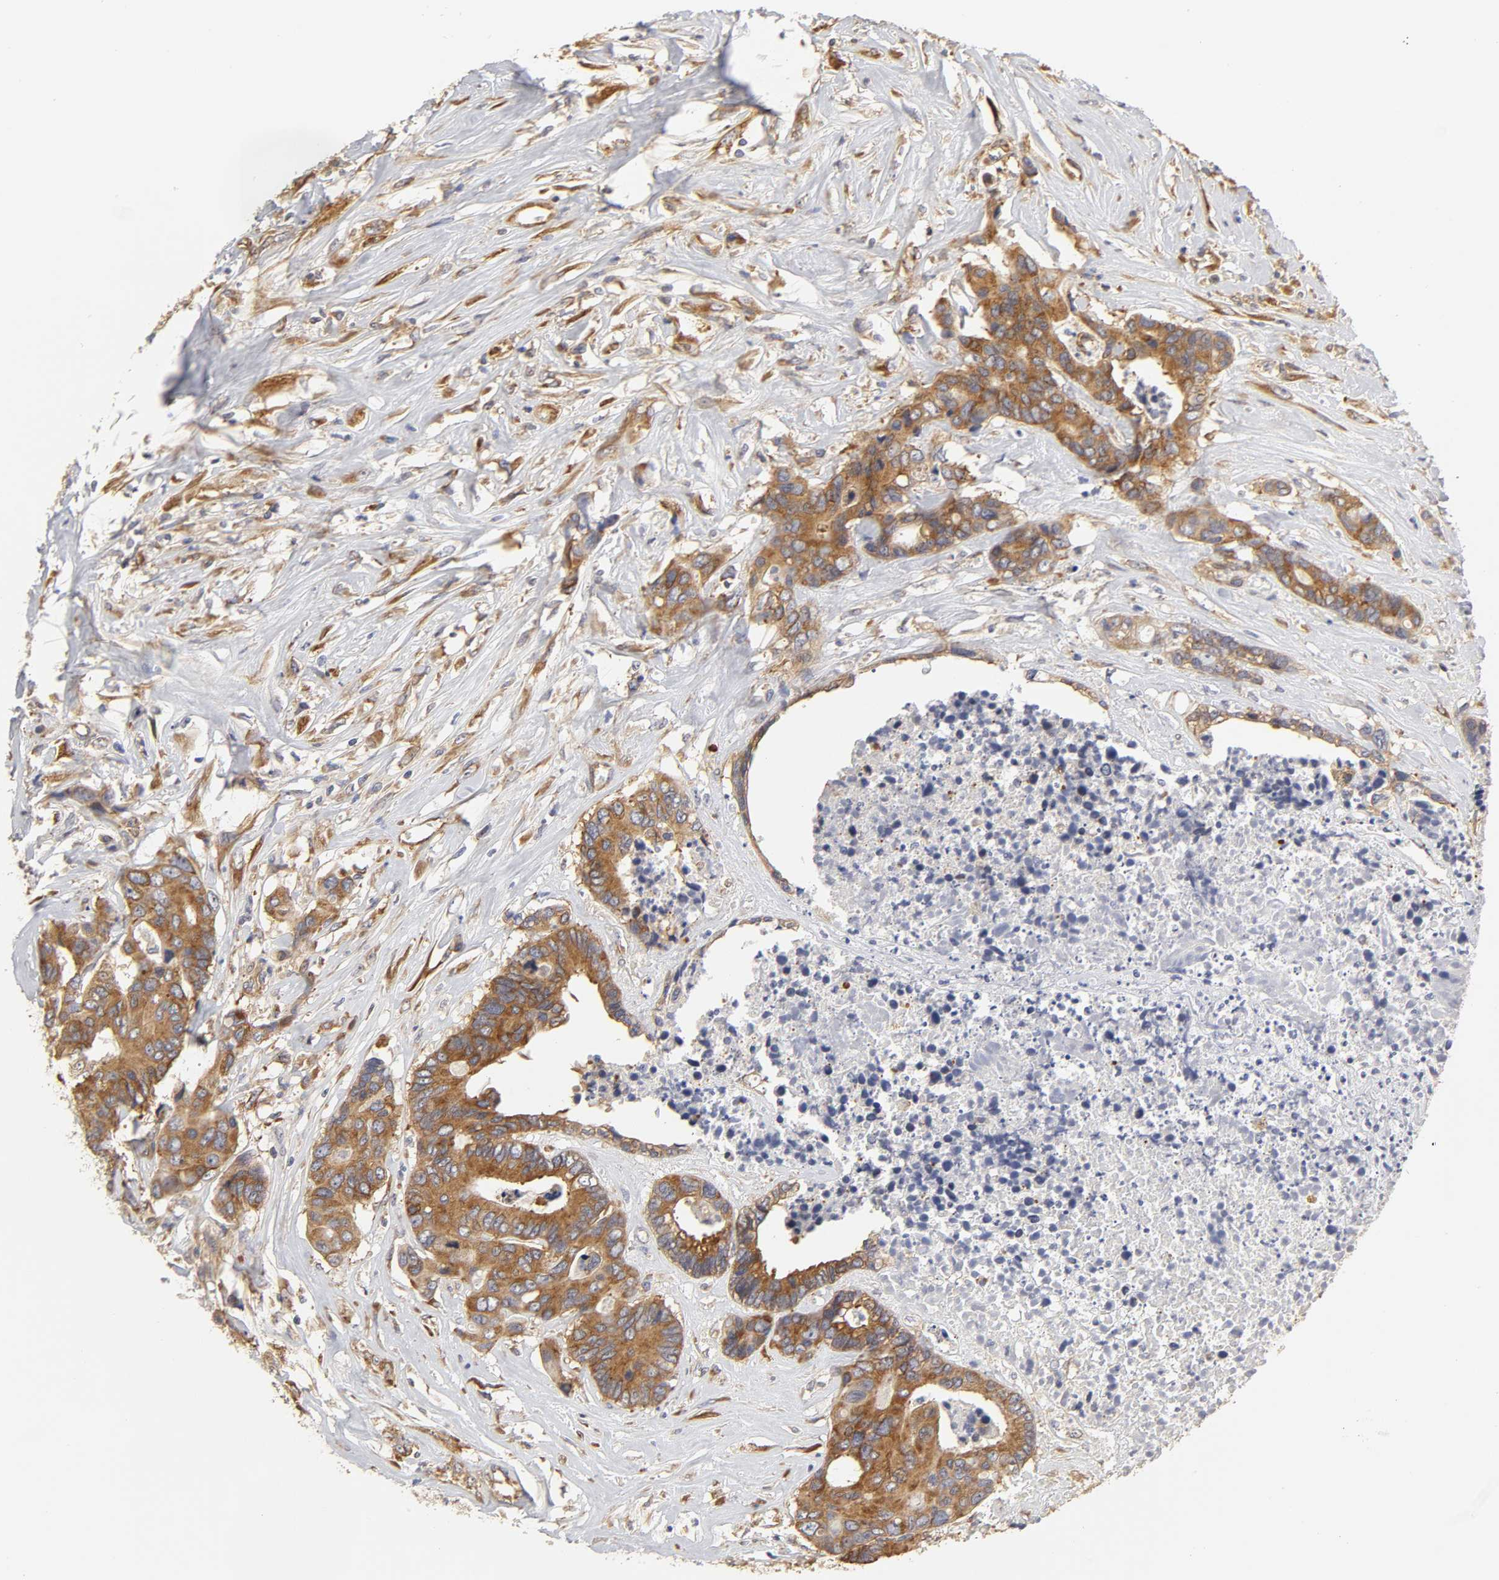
{"staining": {"intensity": "moderate", "quantity": ">75%", "location": "cytoplasmic/membranous"}, "tissue": "colorectal cancer", "cell_type": "Tumor cells", "image_type": "cancer", "snomed": [{"axis": "morphology", "description": "Adenocarcinoma, NOS"}, {"axis": "topography", "description": "Rectum"}], "caption": "Colorectal cancer (adenocarcinoma) stained with a protein marker reveals moderate staining in tumor cells.", "gene": "RPL14", "patient": {"sex": "male", "age": 55}}